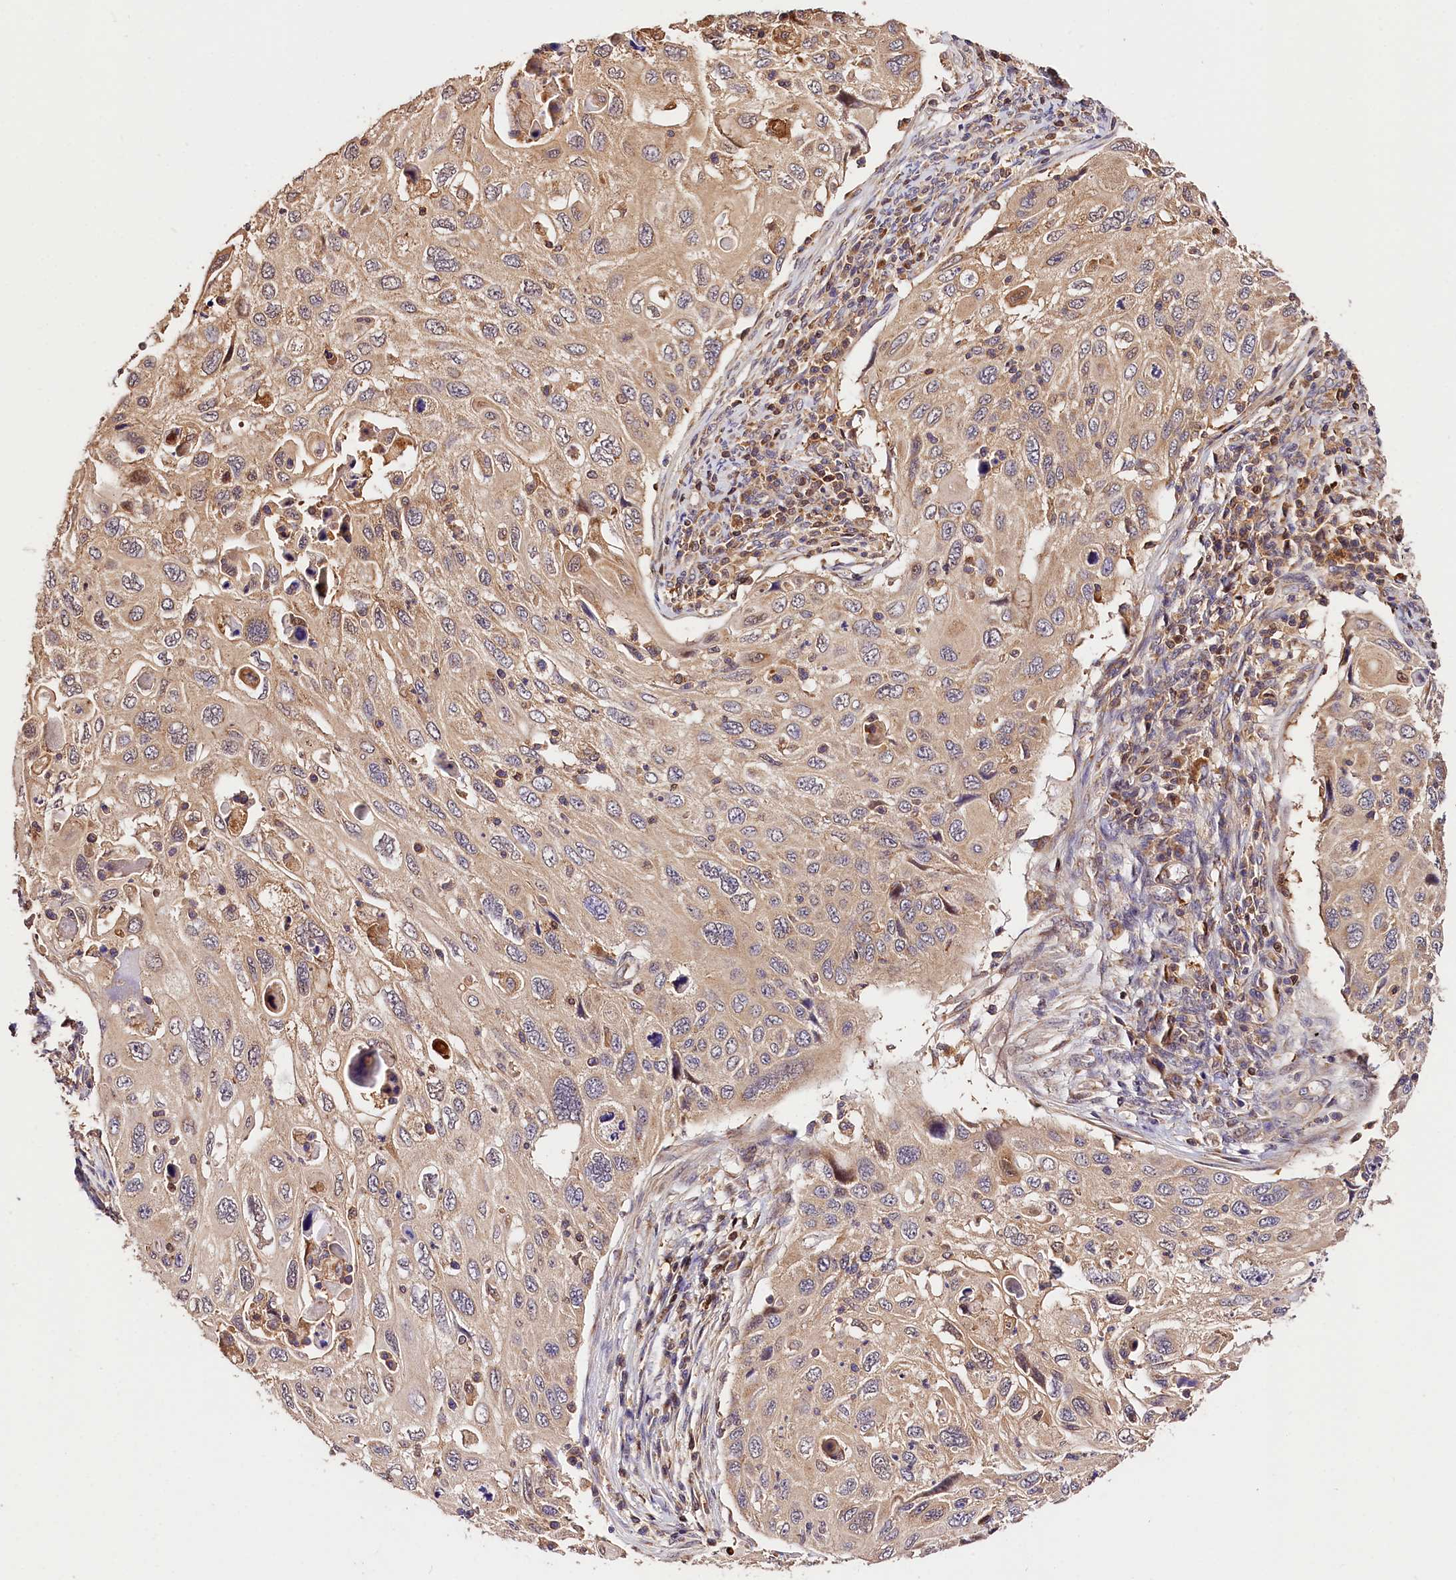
{"staining": {"intensity": "weak", "quantity": "25%-75%", "location": "cytoplasmic/membranous"}, "tissue": "cervical cancer", "cell_type": "Tumor cells", "image_type": "cancer", "snomed": [{"axis": "morphology", "description": "Squamous cell carcinoma, NOS"}, {"axis": "topography", "description": "Cervix"}], "caption": "Cervical squamous cell carcinoma tissue exhibits weak cytoplasmic/membranous positivity in about 25%-75% of tumor cells", "gene": "KPTN", "patient": {"sex": "female", "age": 70}}